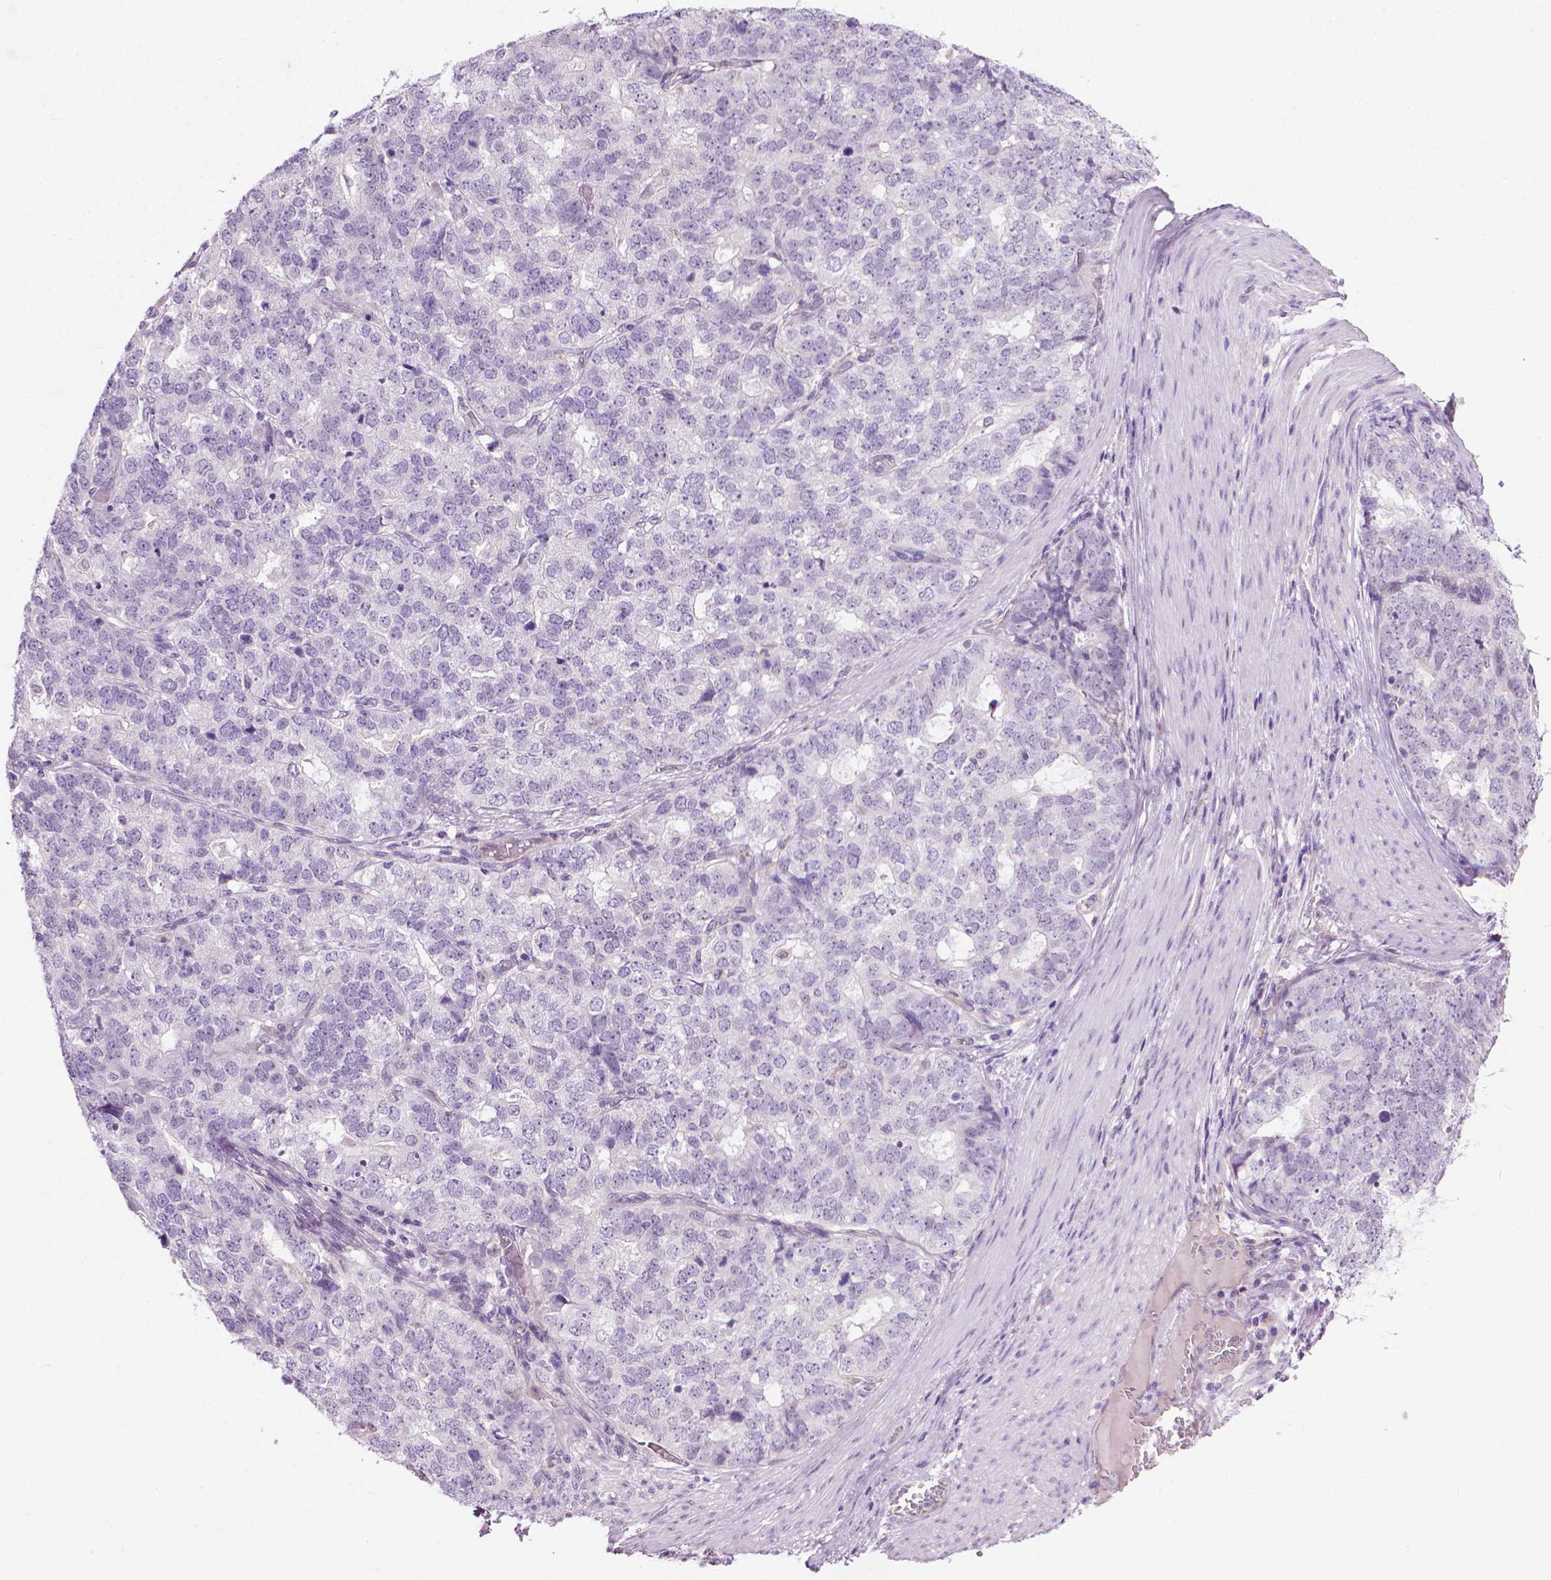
{"staining": {"intensity": "negative", "quantity": "none", "location": "none"}, "tissue": "stomach cancer", "cell_type": "Tumor cells", "image_type": "cancer", "snomed": [{"axis": "morphology", "description": "Adenocarcinoma, NOS"}, {"axis": "topography", "description": "Stomach"}], "caption": "IHC photomicrograph of neoplastic tissue: human adenocarcinoma (stomach) stained with DAB exhibits no significant protein positivity in tumor cells. Nuclei are stained in blue.", "gene": "KRT73", "patient": {"sex": "male", "age": 69}}